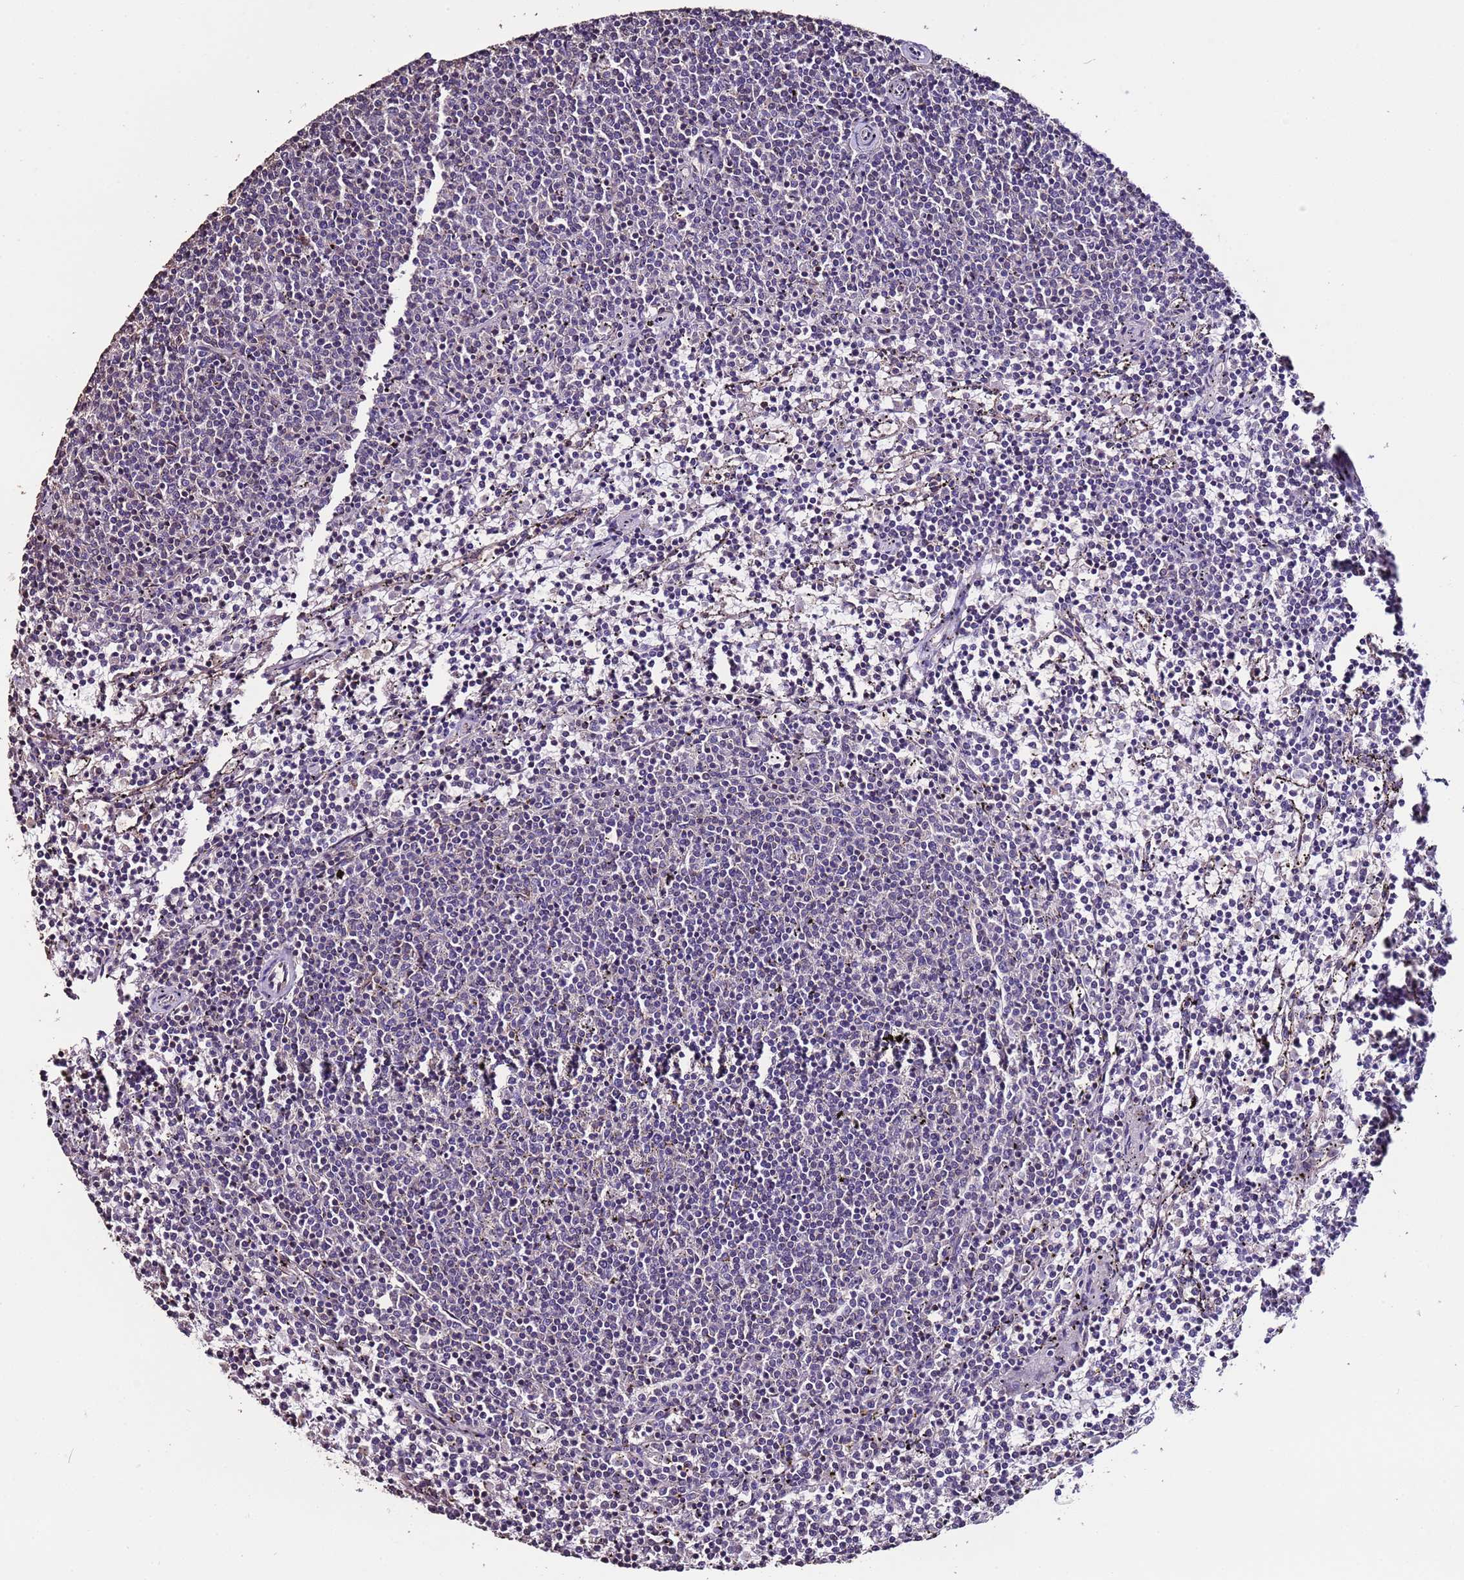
{"staining": {"intensity": "negative", "quantity": "none", "location": "none"}, "tissue": "lymphoma", "cell_type": "Tumor cells", "image_type": "cancer", "snomed": [{"axis": "morphology", "description": "Malignant lymphoma, non-Hodgkin's type, Low grade"}, {"axis": "topography", "description": "Spleen"}], "caption": "This is an immunohistochemistry (IHC) micrograph of lymphoma. There is no positivity in tumor cells.", "gene": "SLC41A3", "patient": {"sex": "female", "age": 50}}